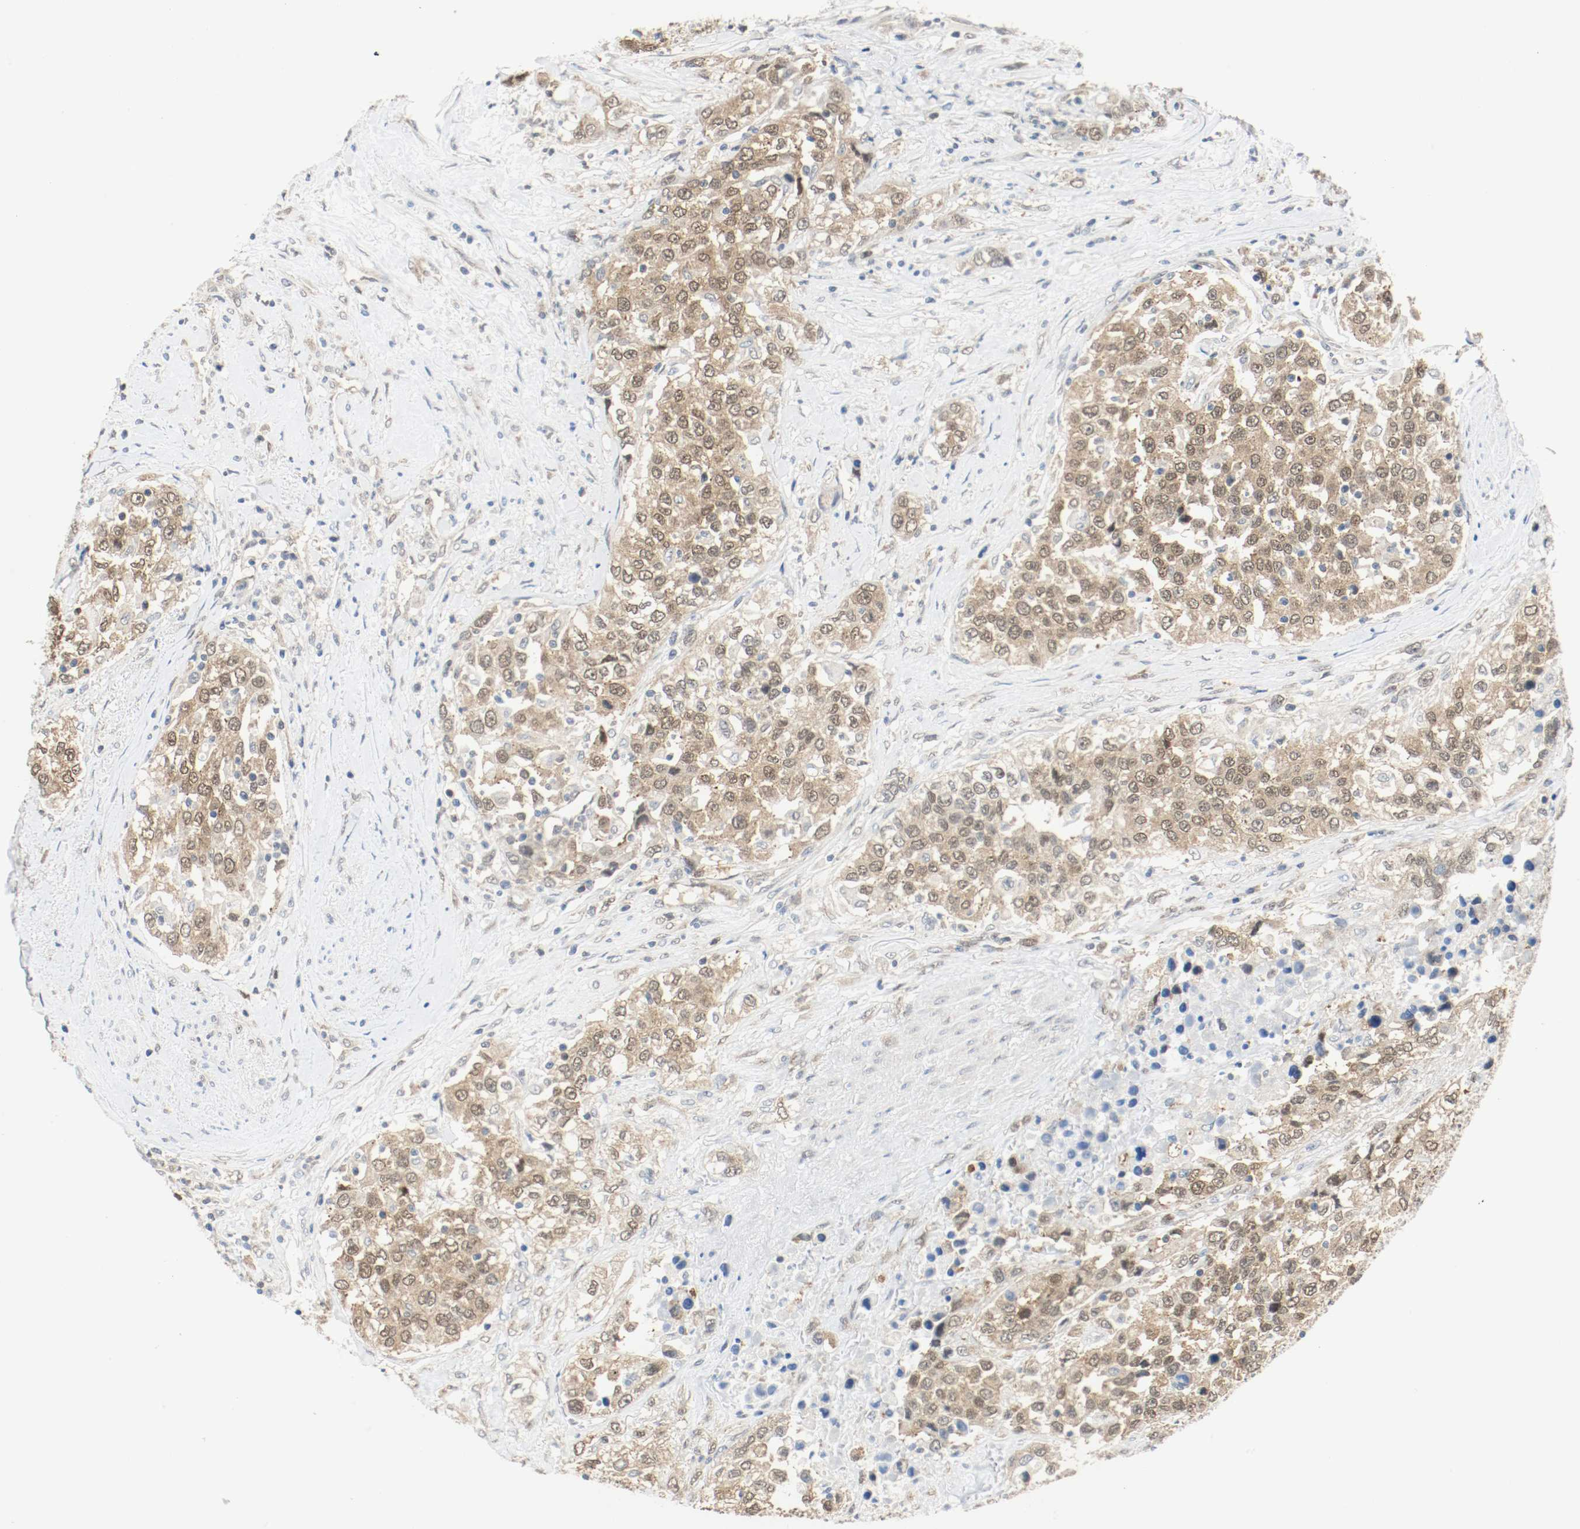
{"staining": {"intensity": "weak", "quantity": ">75%", "location": "cytoplasmic/membranous,nuclear"}, "tissue": "urothelial cancer", "cell_type": "Tumor cells", "image_type": "cancer", "snomed": [{"axis": "morphology", "description": "Urothelial carcinoma, High grade"}, {"axis": "topography", "description": "Urinary bladder"}], "caption": "Urothelial cancer was stained to show a protein in brown. There is low levels of weak cytoplasmic/membranous and nuclear staining in approximately >75% of tumor cells.", "gene": "PPME1", "patient": {"sex": "female", "age": 80}}